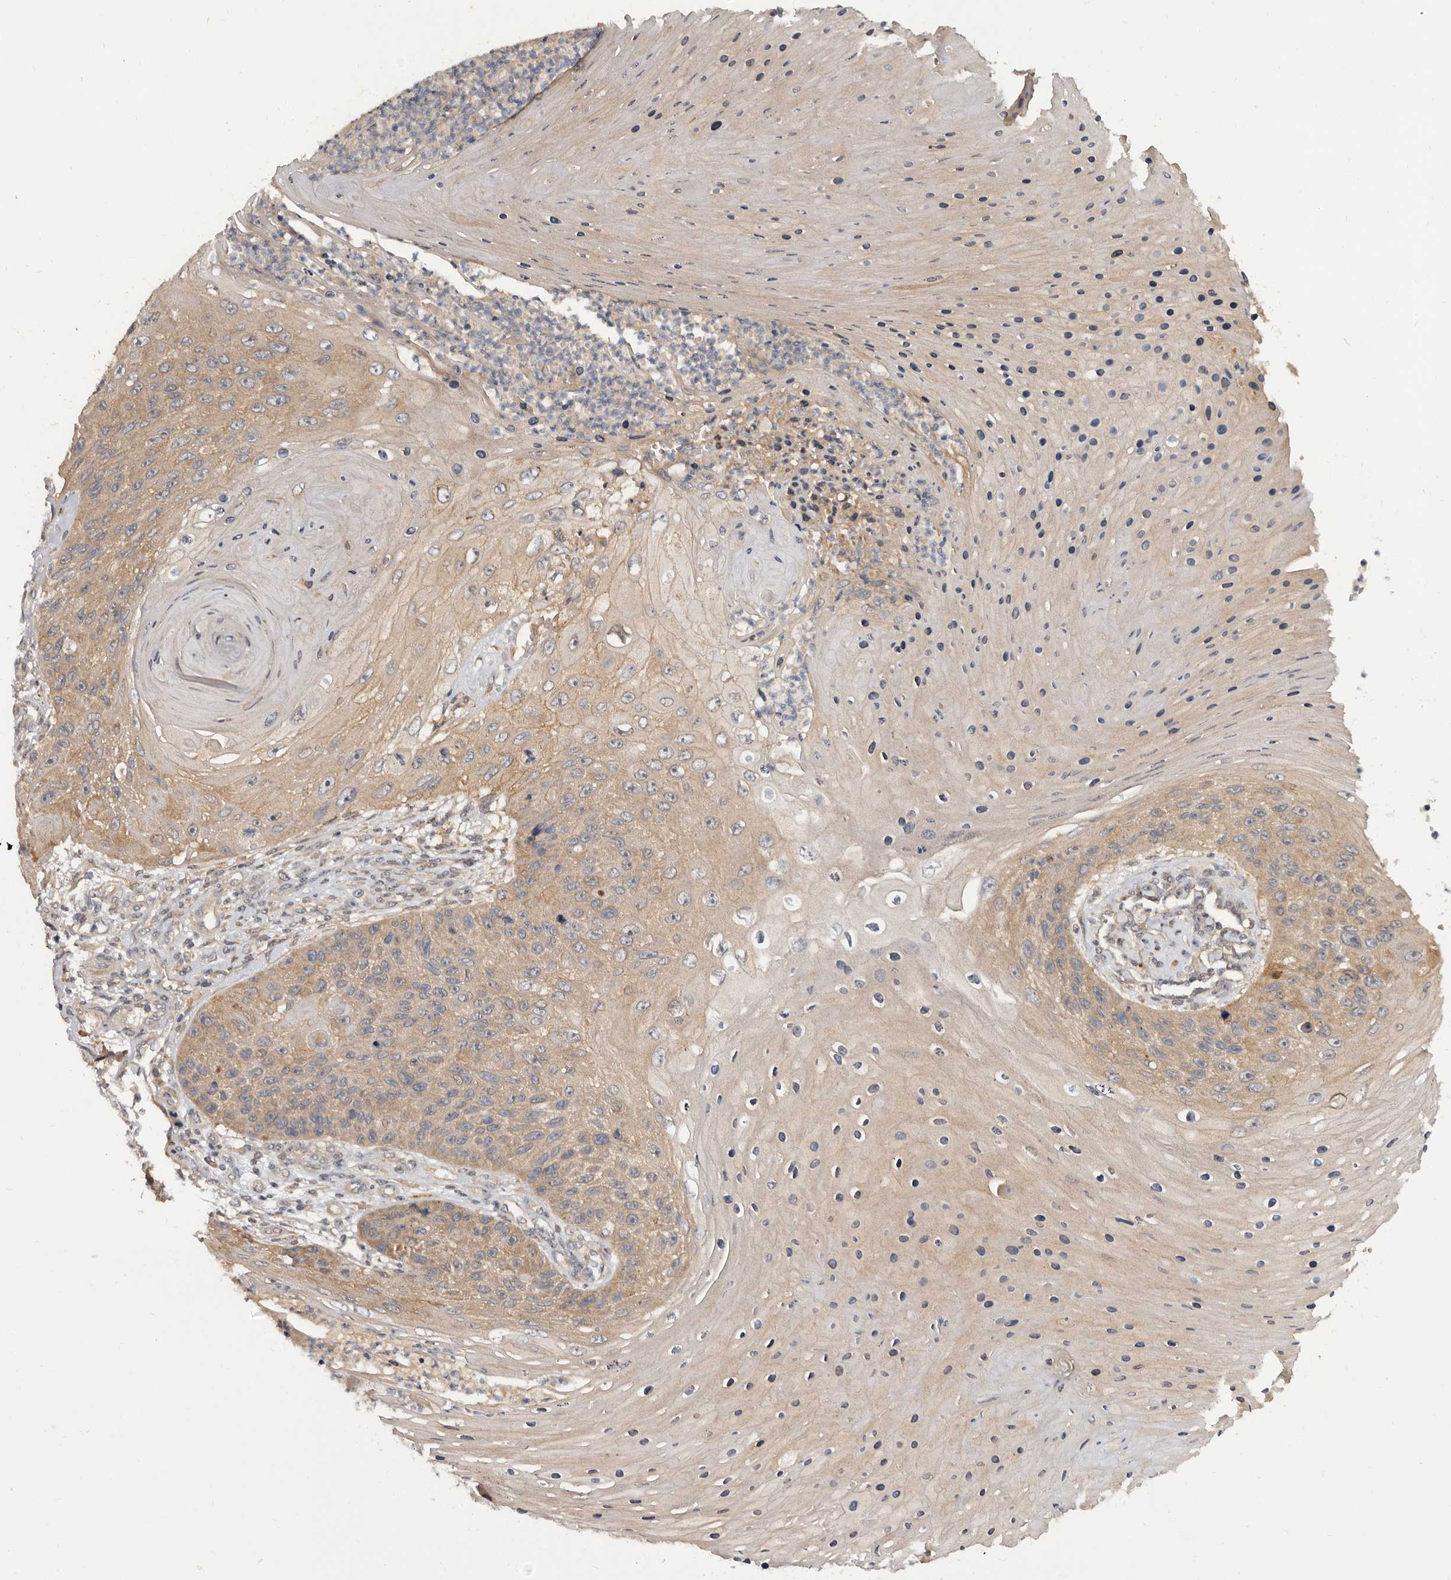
{"staining": {"intensity": "weak", "quantity": ">75%", "location": "cytoplasmic/membranous"}, "tissue": "skin cancer", "cell_type": "Tumor cells", "image_type": "cancer", "snomed": [{"axis": "morphology", "description": "Squamous cell carcinoma, NOS"}, {"axis": "topography", "description": "Skin"}], "caption": "IHC (DAB (3,3'-diaminobenzidine)) staining of skin cancer reveals weak cytoplasmic/membranous protein positivity in approximately >75% of tumor cells.", "gene": "INAVA", "patient": {"sex": "female", "age": 88}}